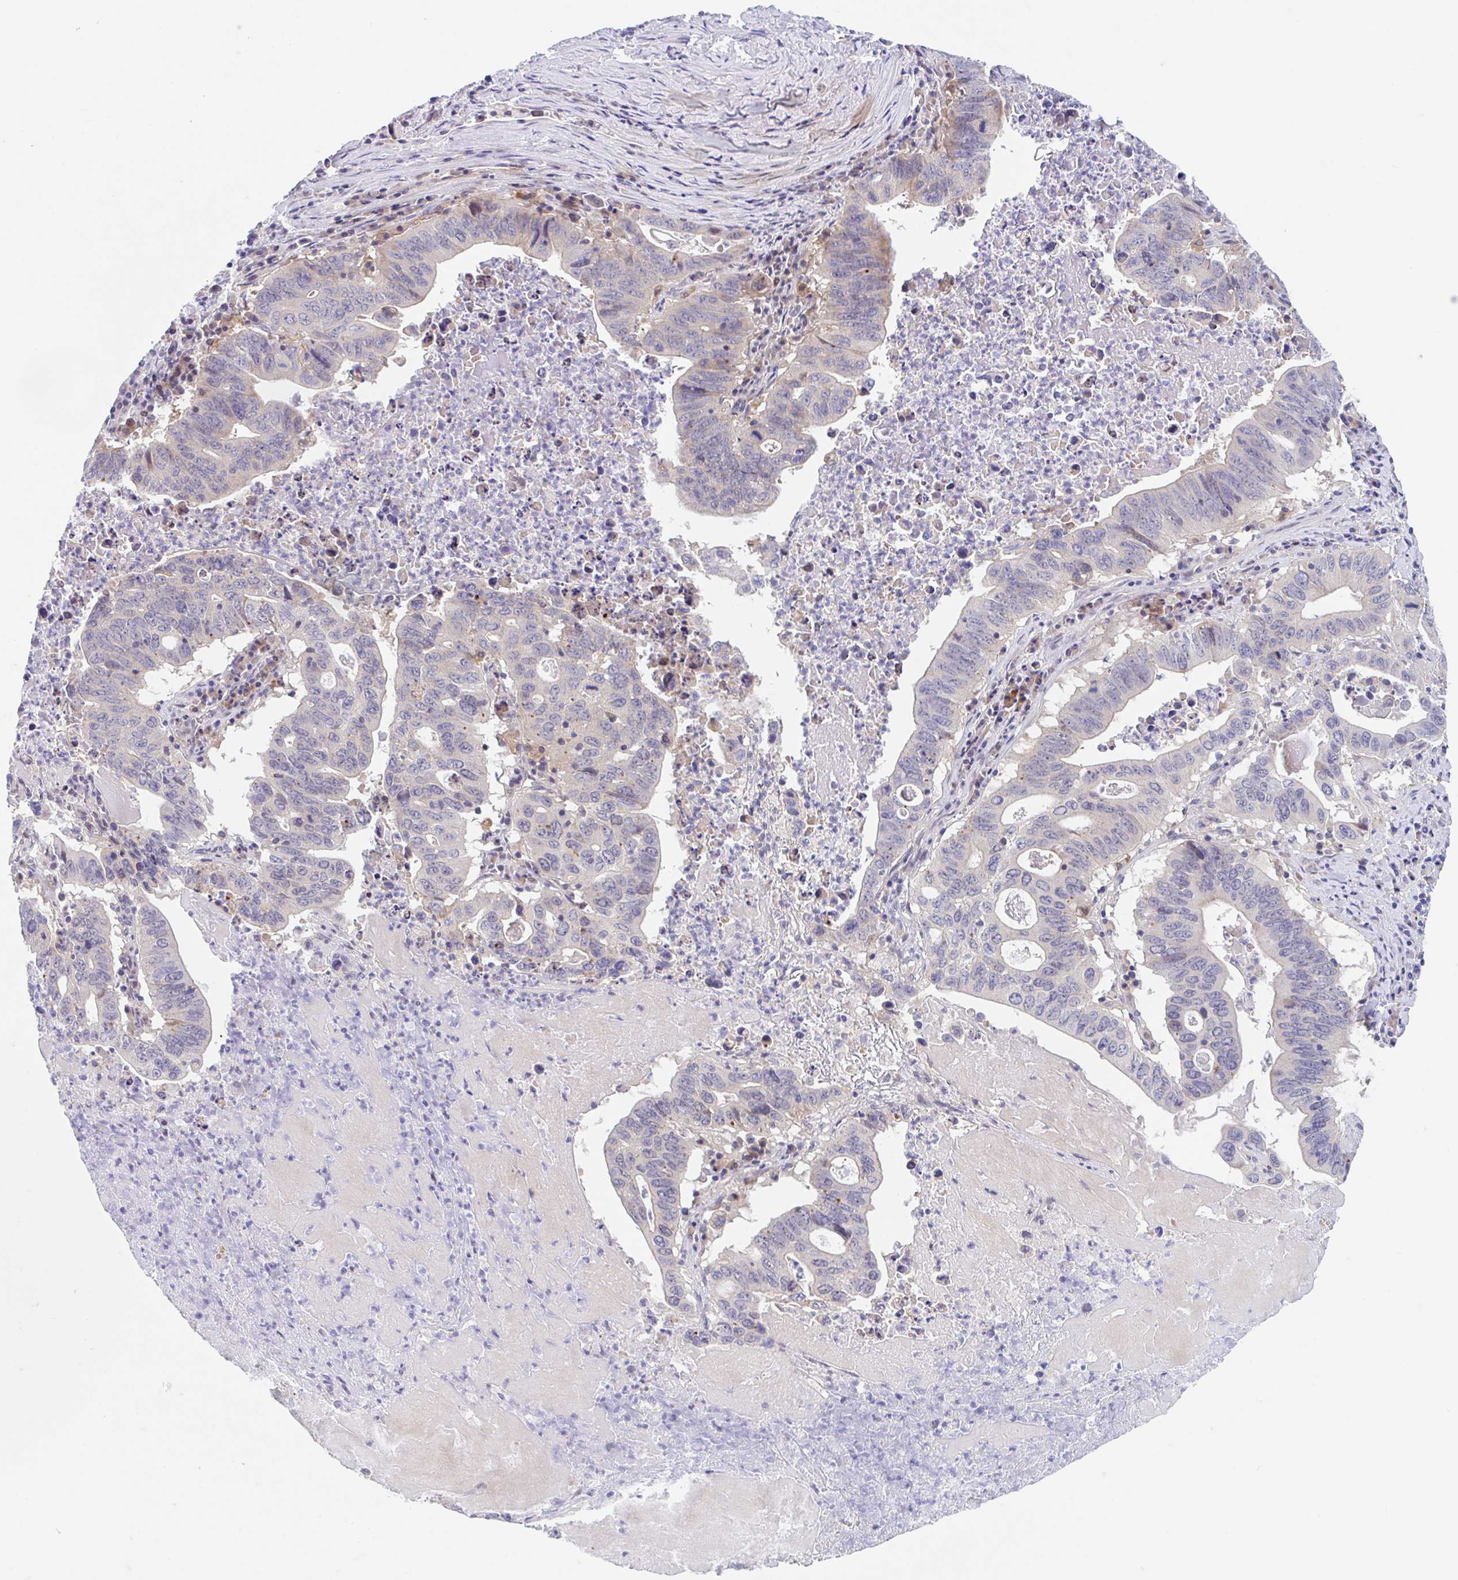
{"staining": {"intensity": "negative", "quantity": "none", "location": "none"}, "tissue": "lung cancer", "cell_type": "Tumor cells", "image_type": "cancer", "snomed": [{"axis": "morphology", "description": "Adenocarcinoma, NOS"}, {"axis": "topography", "description": "Lung"}], "caption": "Lung cancer stained for a protein using immunohistochemistry (IHC) shows no staining tumor cells.", "gene": "TMEM86A", "patient": {"sex": "female", "age": 60}}